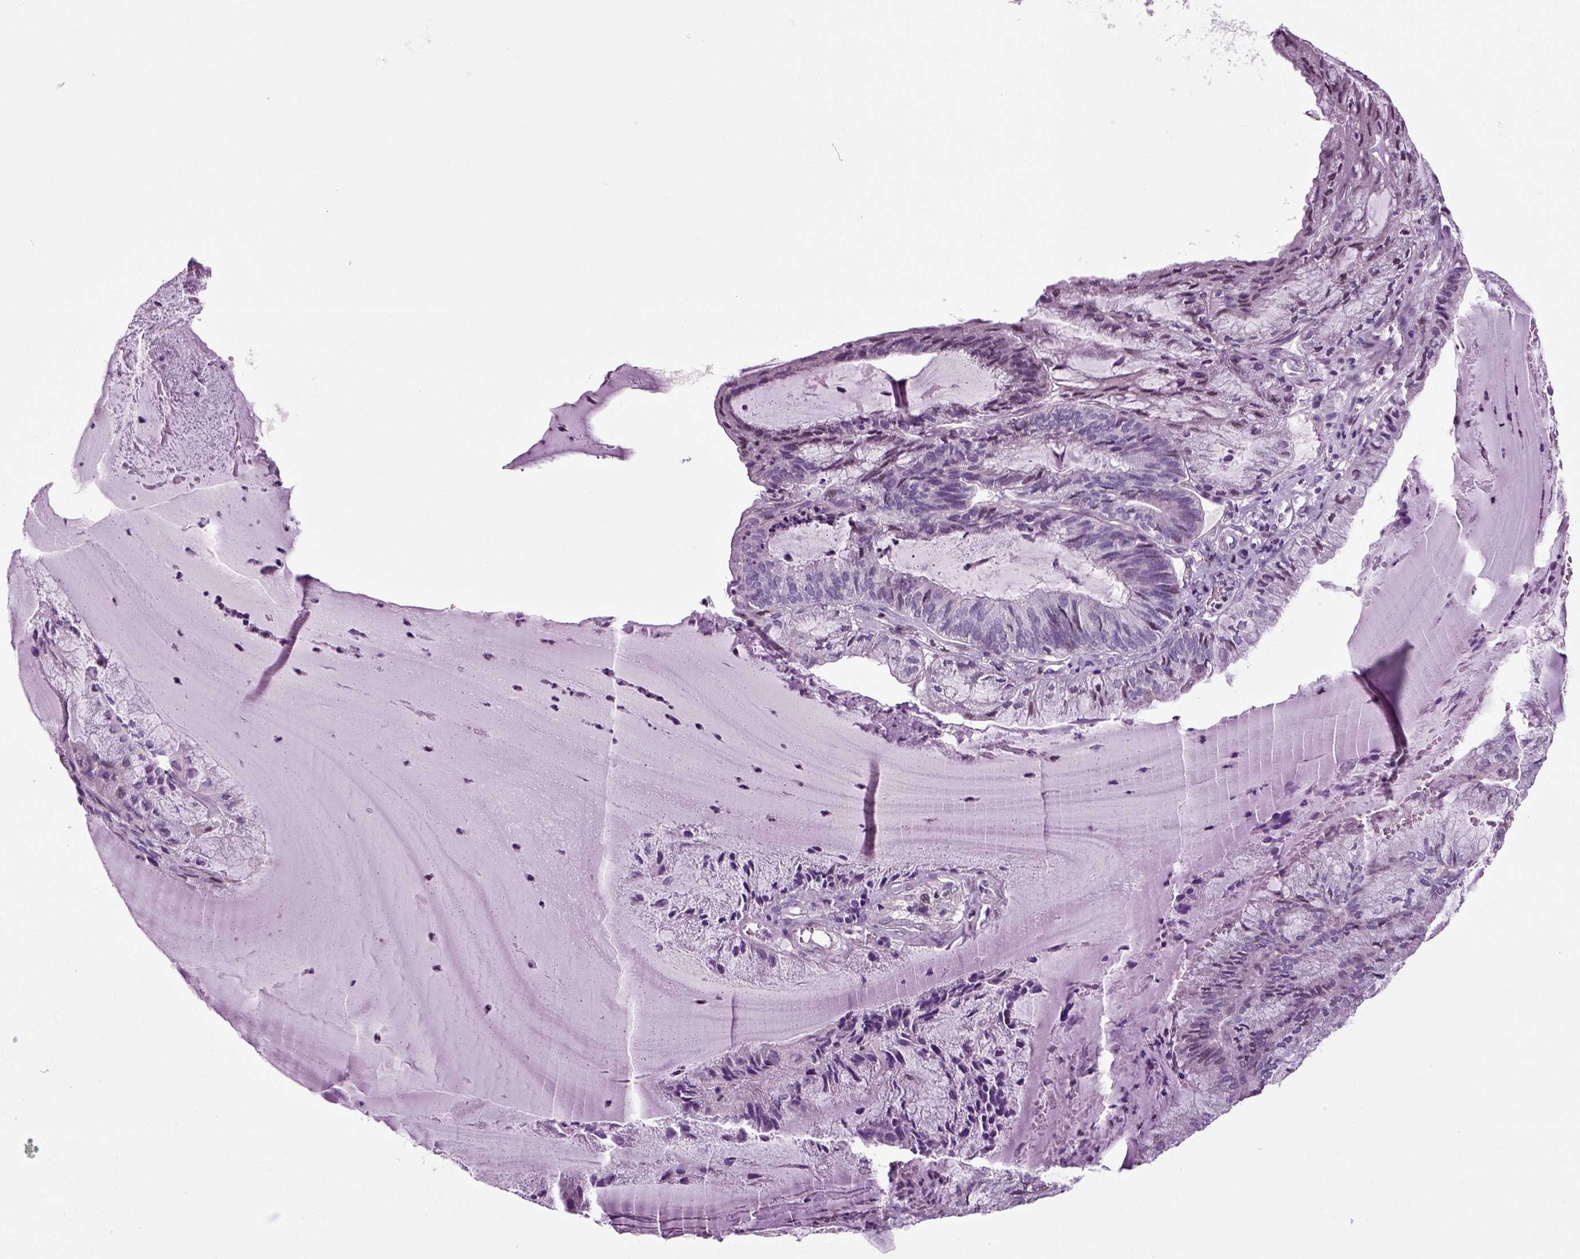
{"staining": {"intensity": "negative", "quantity": "none", "location": "none"}, "tissue": "endometrial cancer", "cell_type": "Tumor cells", "image_type": "cancer", "snomed": [{"axis": "morphology", "description": "Carcinoma, NOS"}, {"axis": "topography", "description": "Endometrium"}], "caption": "DAB (3,3'-diaminobenzidine) immunohistochemical staining of human endometrial cancer reveals no significant expression in tumor cells.", "gene": "ARID3A", "patient": {"sex": "female", "age": 62}}